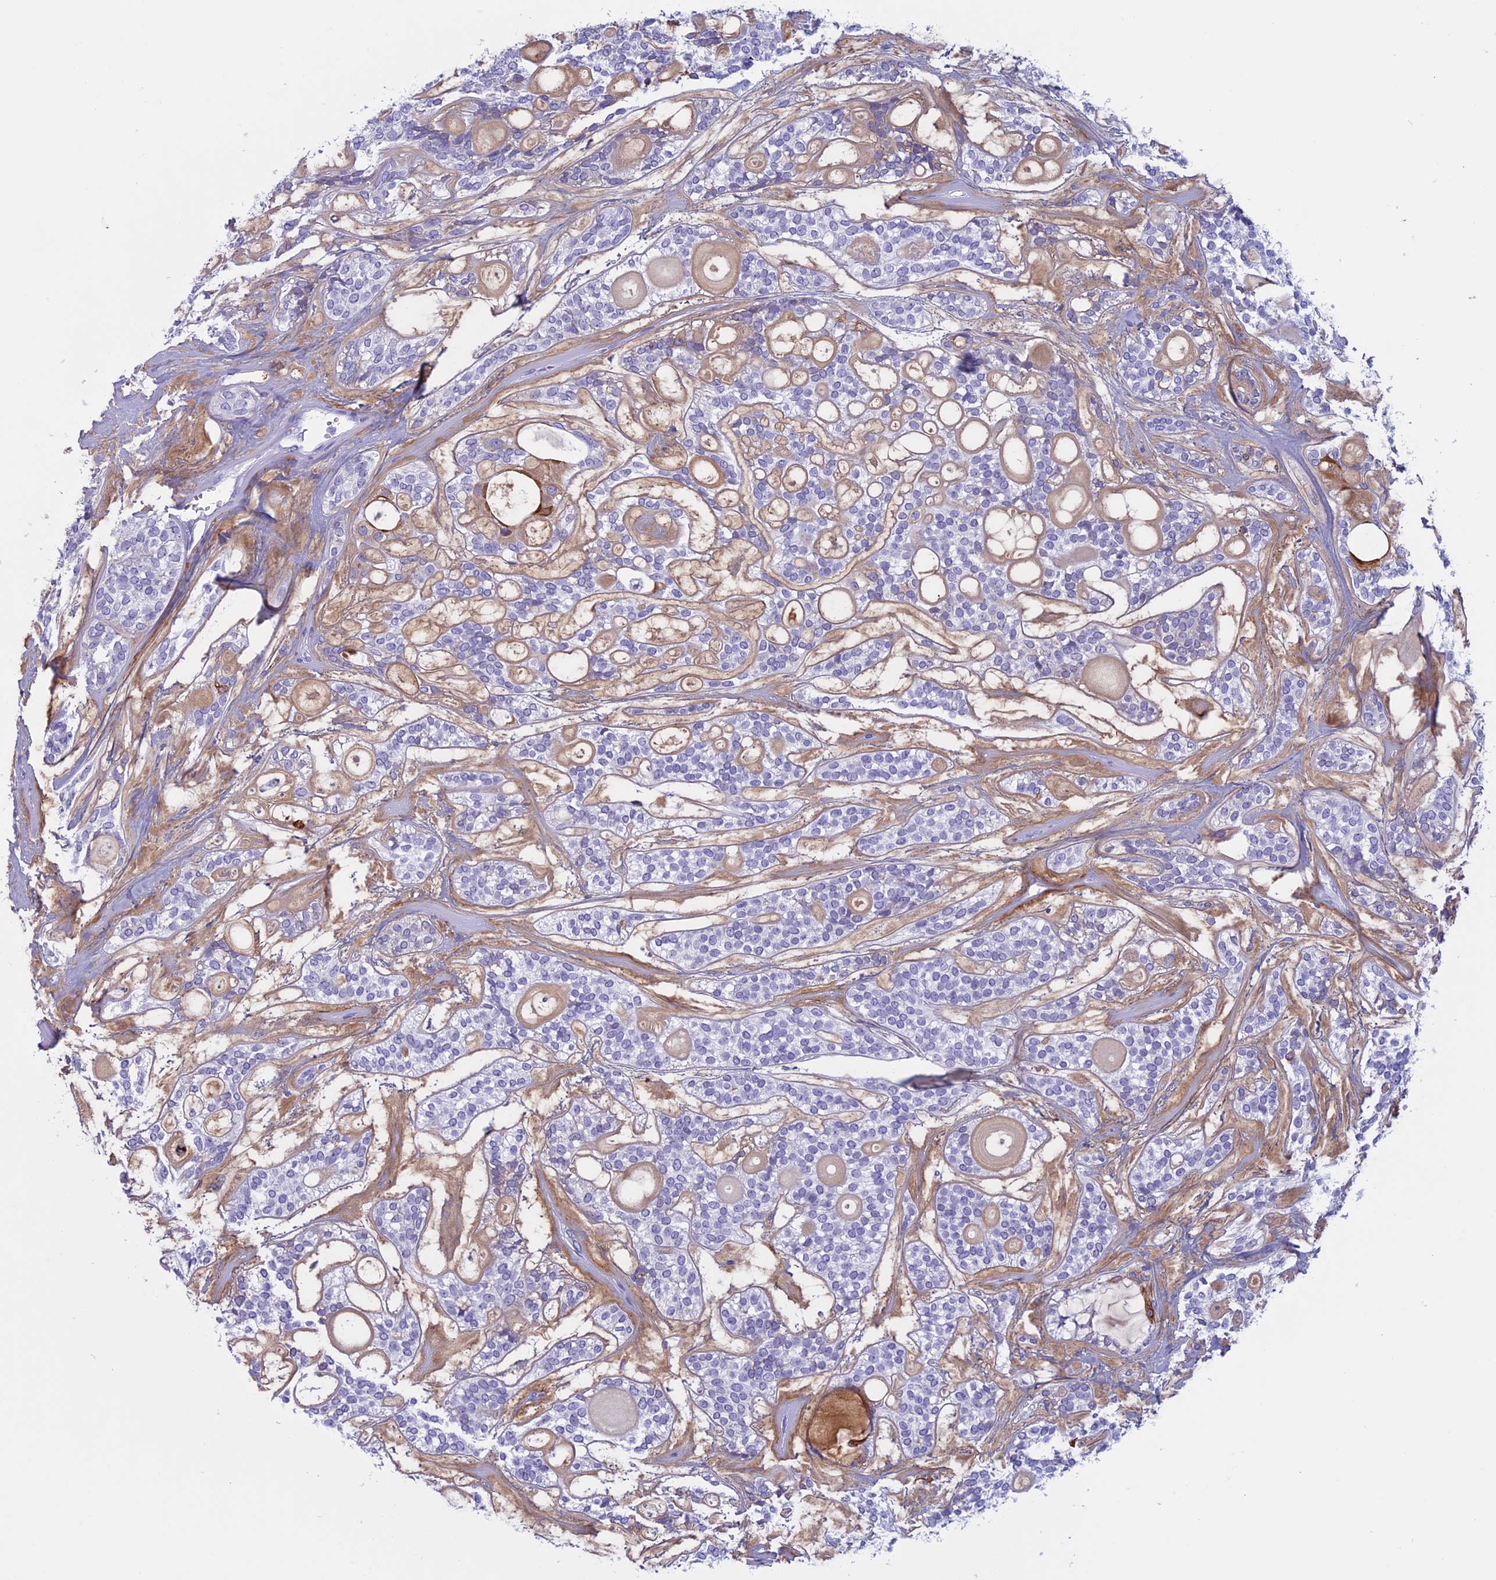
{"staining": {"intensity": "moderate", "quantity": "<25%", "location": "cytoplasmic/membranous"}, "tissue": "head and neck cancer", "cell_type": "Tumor cells", "image_type": "cancer", "snomed": [{"axis": "morphology", "description": "Adenocarcinoma, NOS"}, {"axis": "topography", "description": "Head-Neck"}], "caption": "Moderate cytoplasmic/membranous positivity is appreciated in approximately <25% of tumor cells in head and neck cancer.", "gene": "ANGPTL2", "patient": {"sex": "male", "age": 66}}